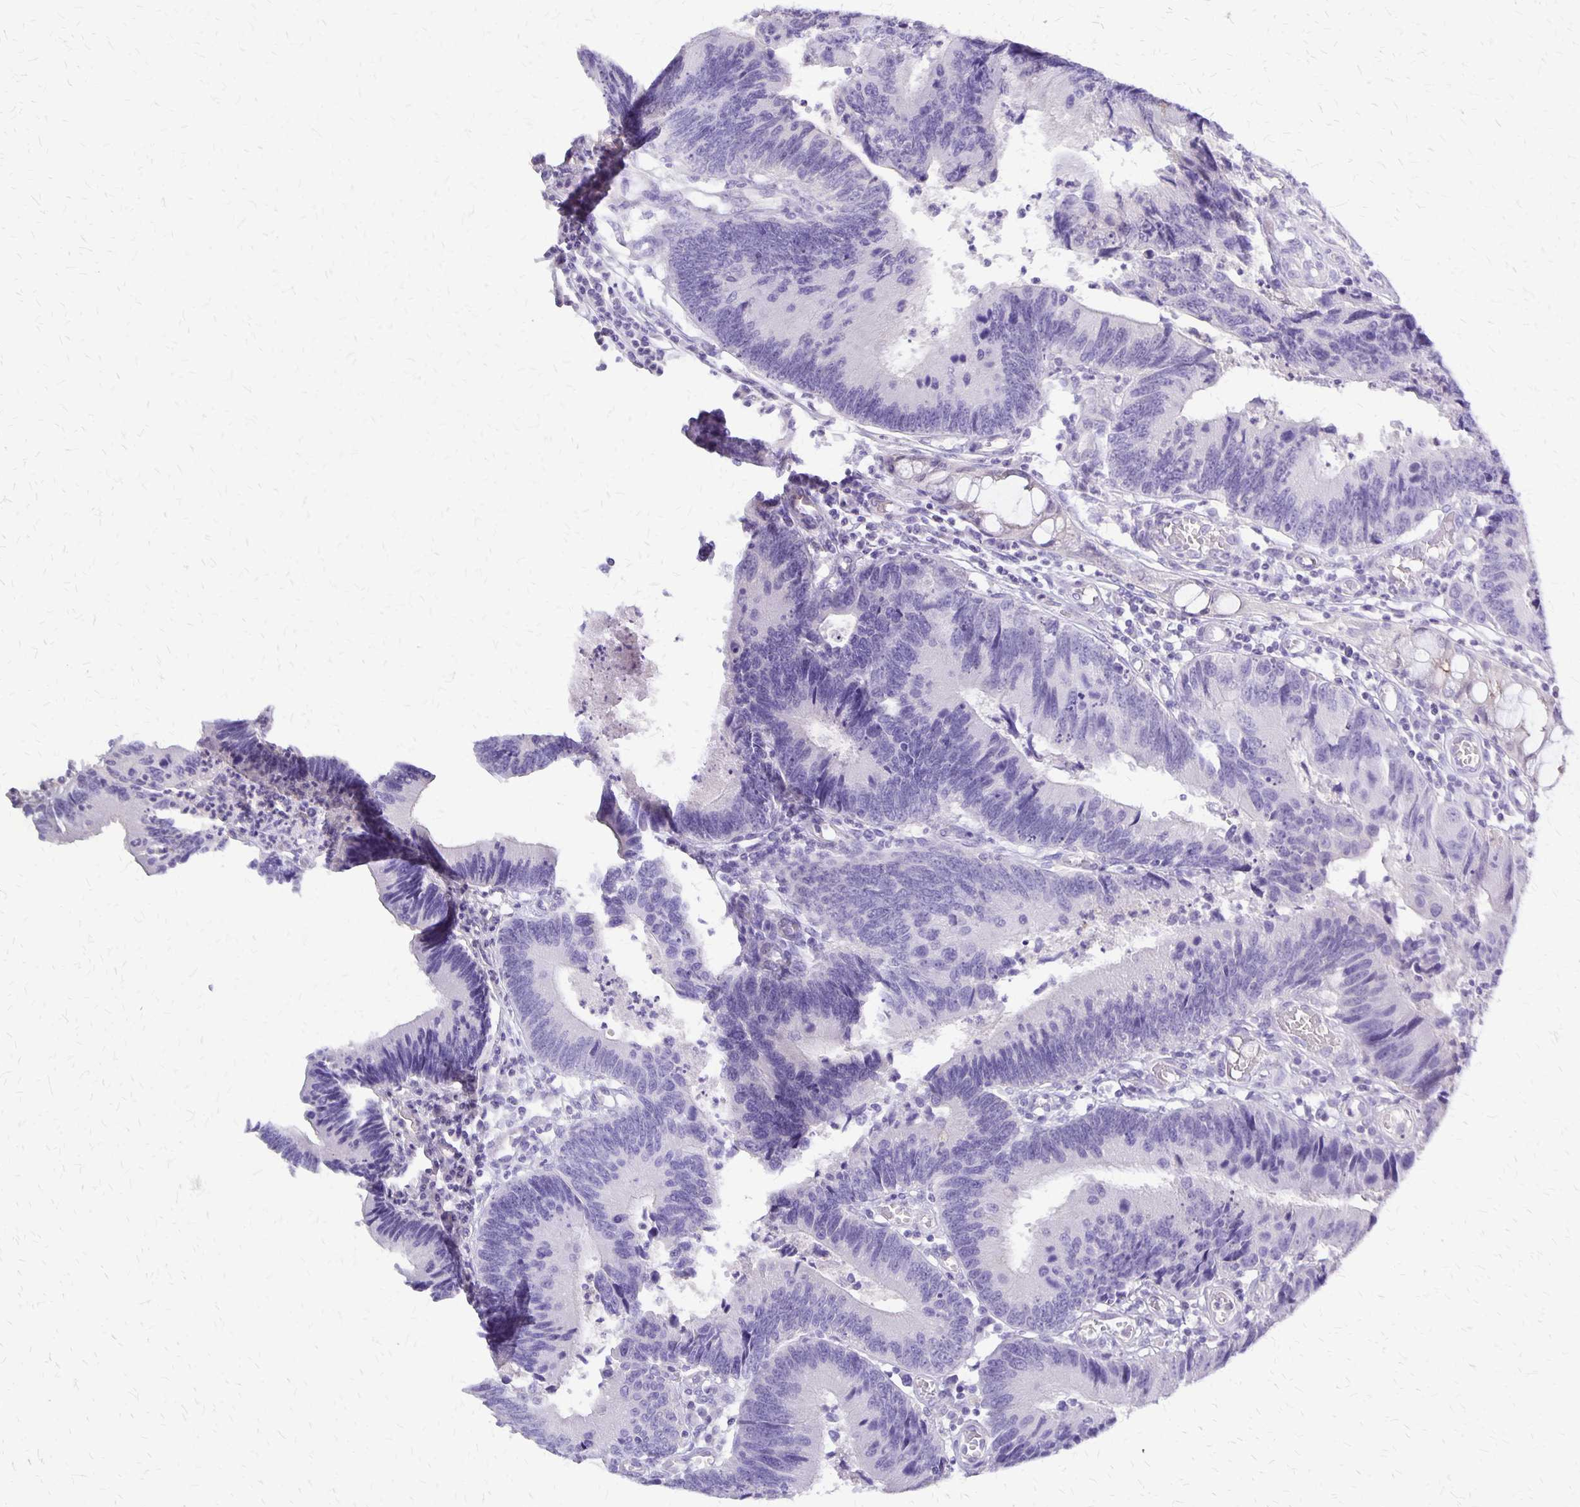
{"staining": {"intensity": "negative", "quantity": "none", "location": "none"}, "tissue": "colorectal cancer", "cell_type": "Tumor cells", "image_type": "cancer", "snomed": [{"axis": "morphology", "description": "Adenocarcinoma, NOS"}, {"axis": "topography", "description": "Colon"}], "caption": "The histopathology image displays no significant positivity in tumor cells of adenocarcinoma (colorectal).", "gene": "SI", "patient": {"sex": "female", "age": 67}}